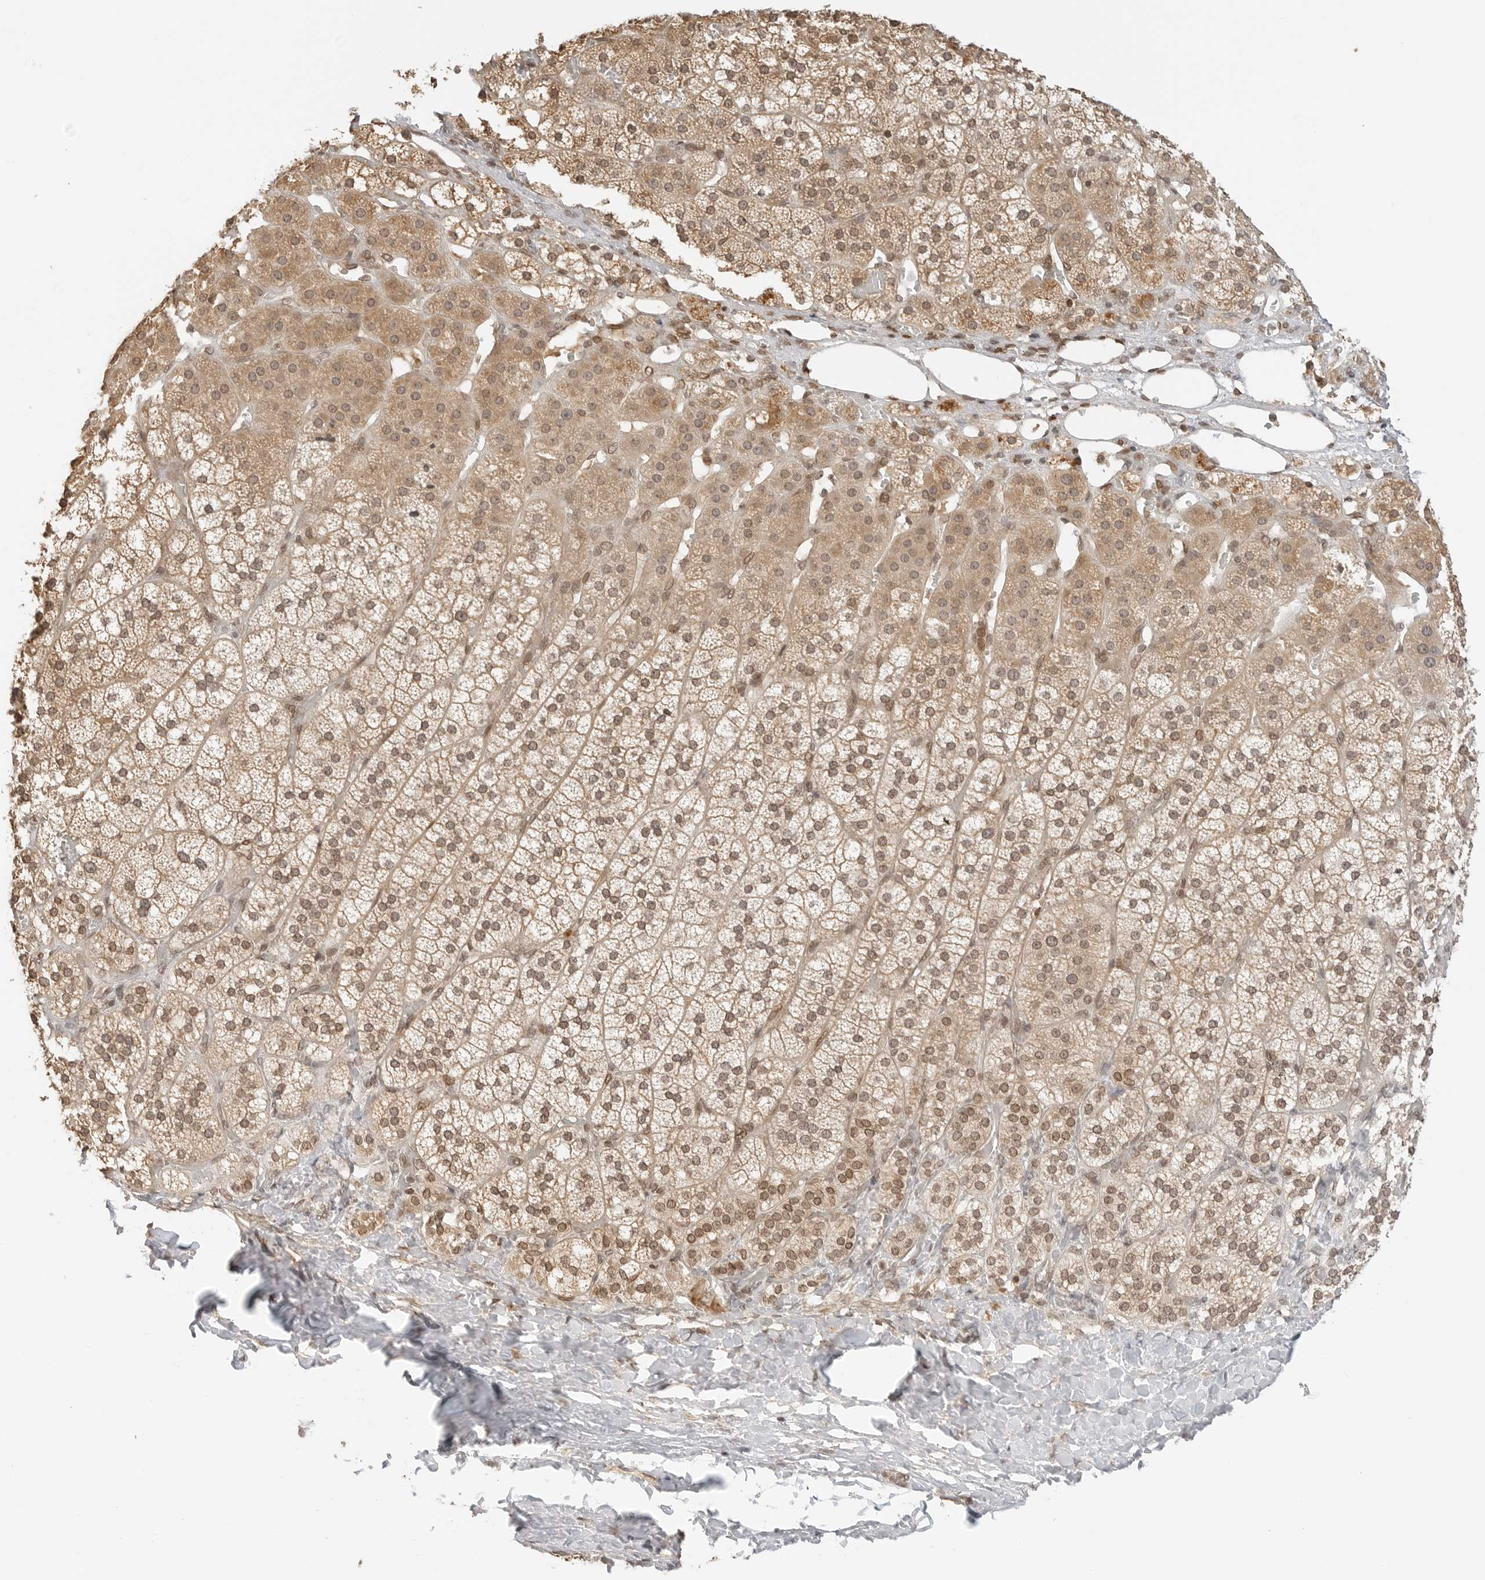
{"staining": {"intensity": "moderate", "quantity": ">75%", "location": "cytoplasmic/membranous,nuclear"}, "tissue": "adrenal gland", "cell_type": "Glandular cells", "image_type": "normal", "snomed": [{"axis": "morphology", "description": "Normal tissue, NOS"}, {"axis": "topography", "description": "Adrenal gland"}], "caption": "Moderate cytoplasmic/membranous,nuclear positivity for a protein is appreciated in approximately >75% of glandular cells of unremarkable adrenal gland using immunohistochemistry (IHC).", "gene": "POLH", "patient": {"sex": "female", "age": 44}}